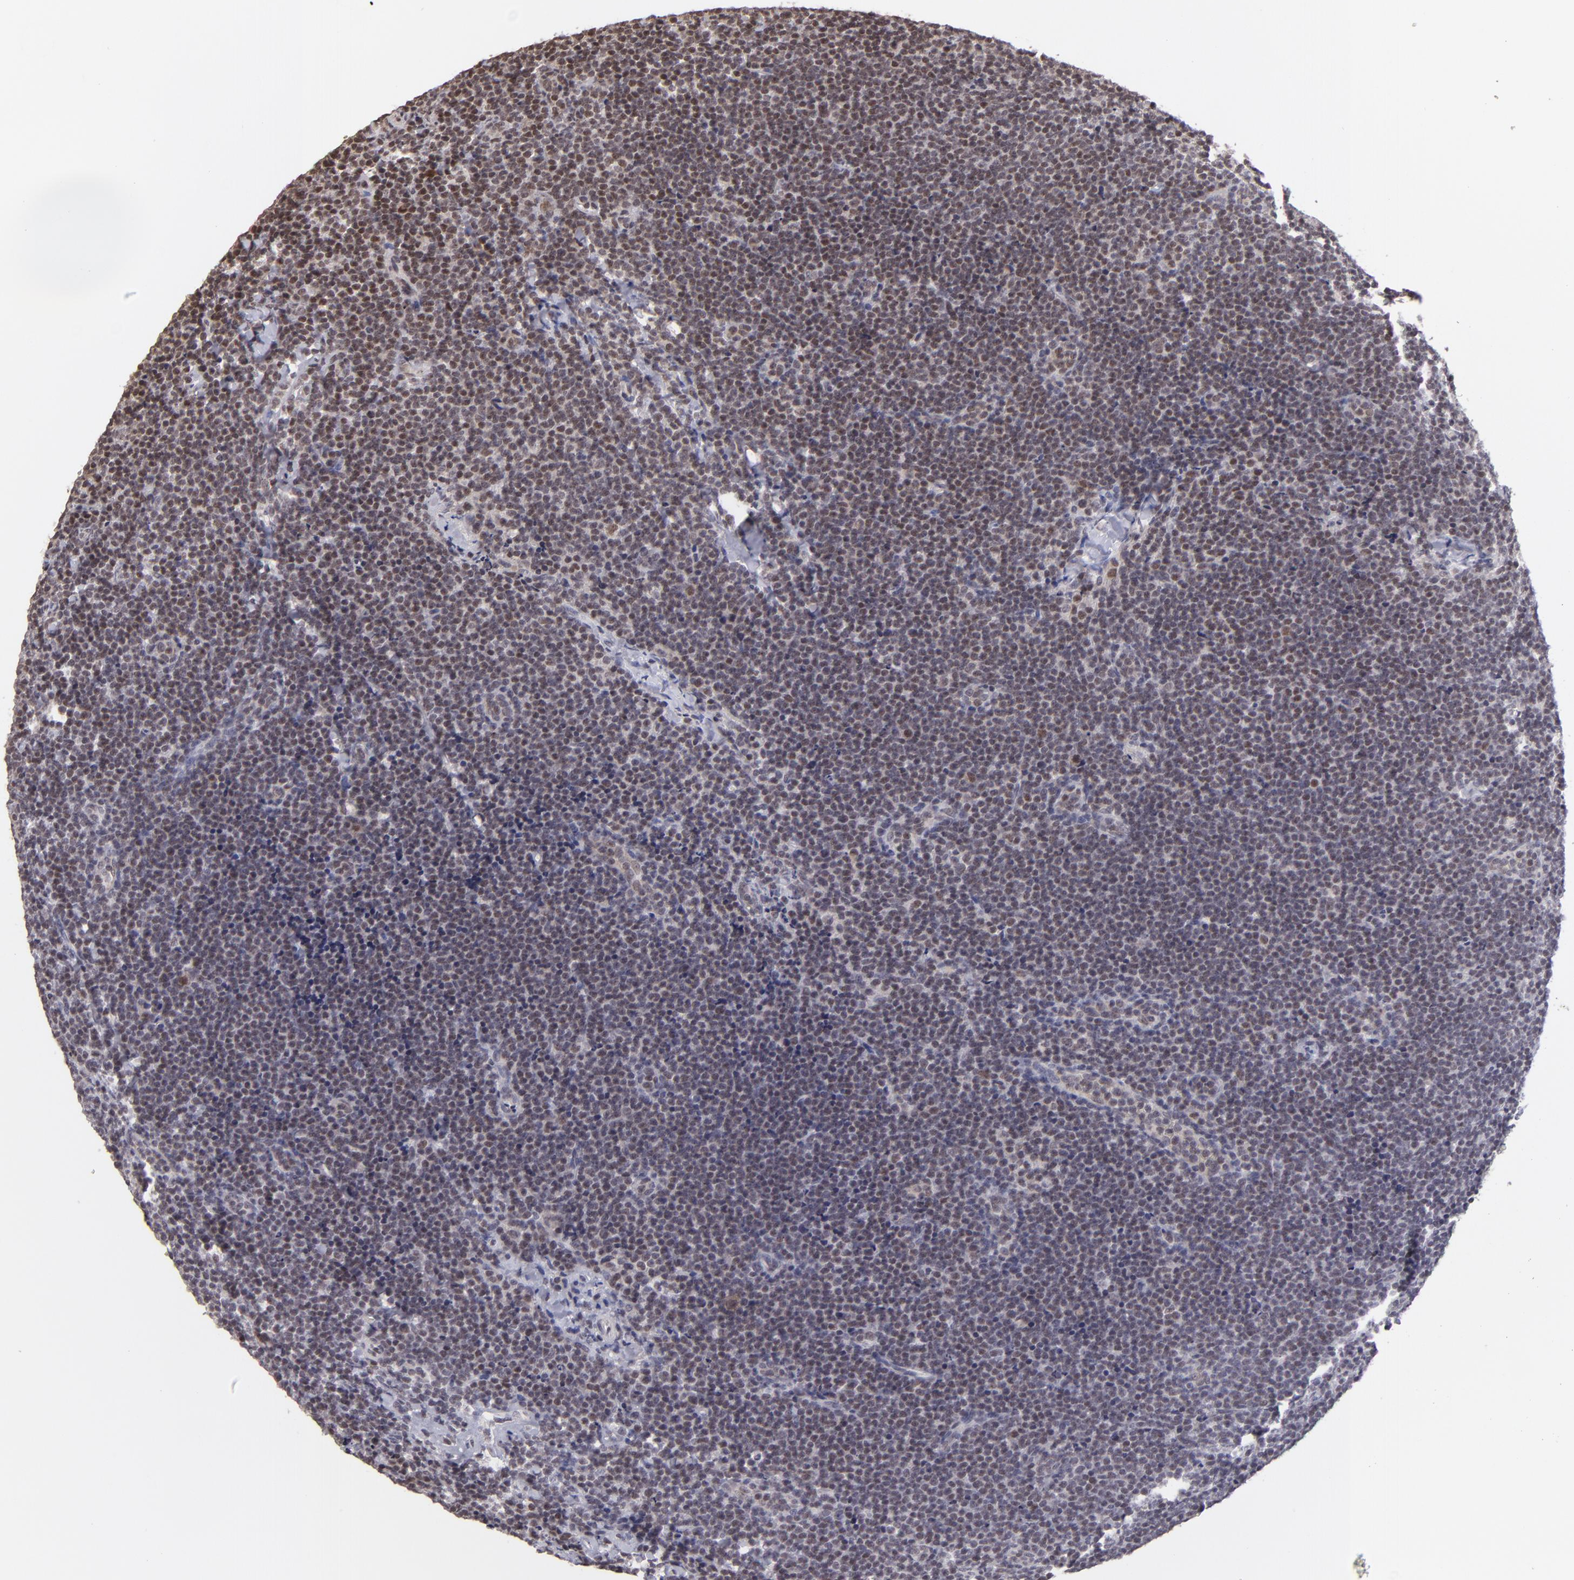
{"staining": {"intensity": "weak", "quantity": "25%-75%", "location": "nuclear"}, "tissue": "lymphoma", "cell_type": "Tumor cells", "image_type": "cancer", "snomed": [{"axis": "morphology", "description": "Malignant lymphoma, non-Hodgkin's type, High grade"}, {"axis": "topography", "description": "Lymph node"}], "caption": "This image displays immunohistochemistry (IHC) staining of human malignant lymphoma, non-Hodgkin's type (high-grade), with low weak nuclear positivity in about 25%-75% of tumor cells.", "gene": "RARB", "patient": {"sex": "female", "age": 58}}